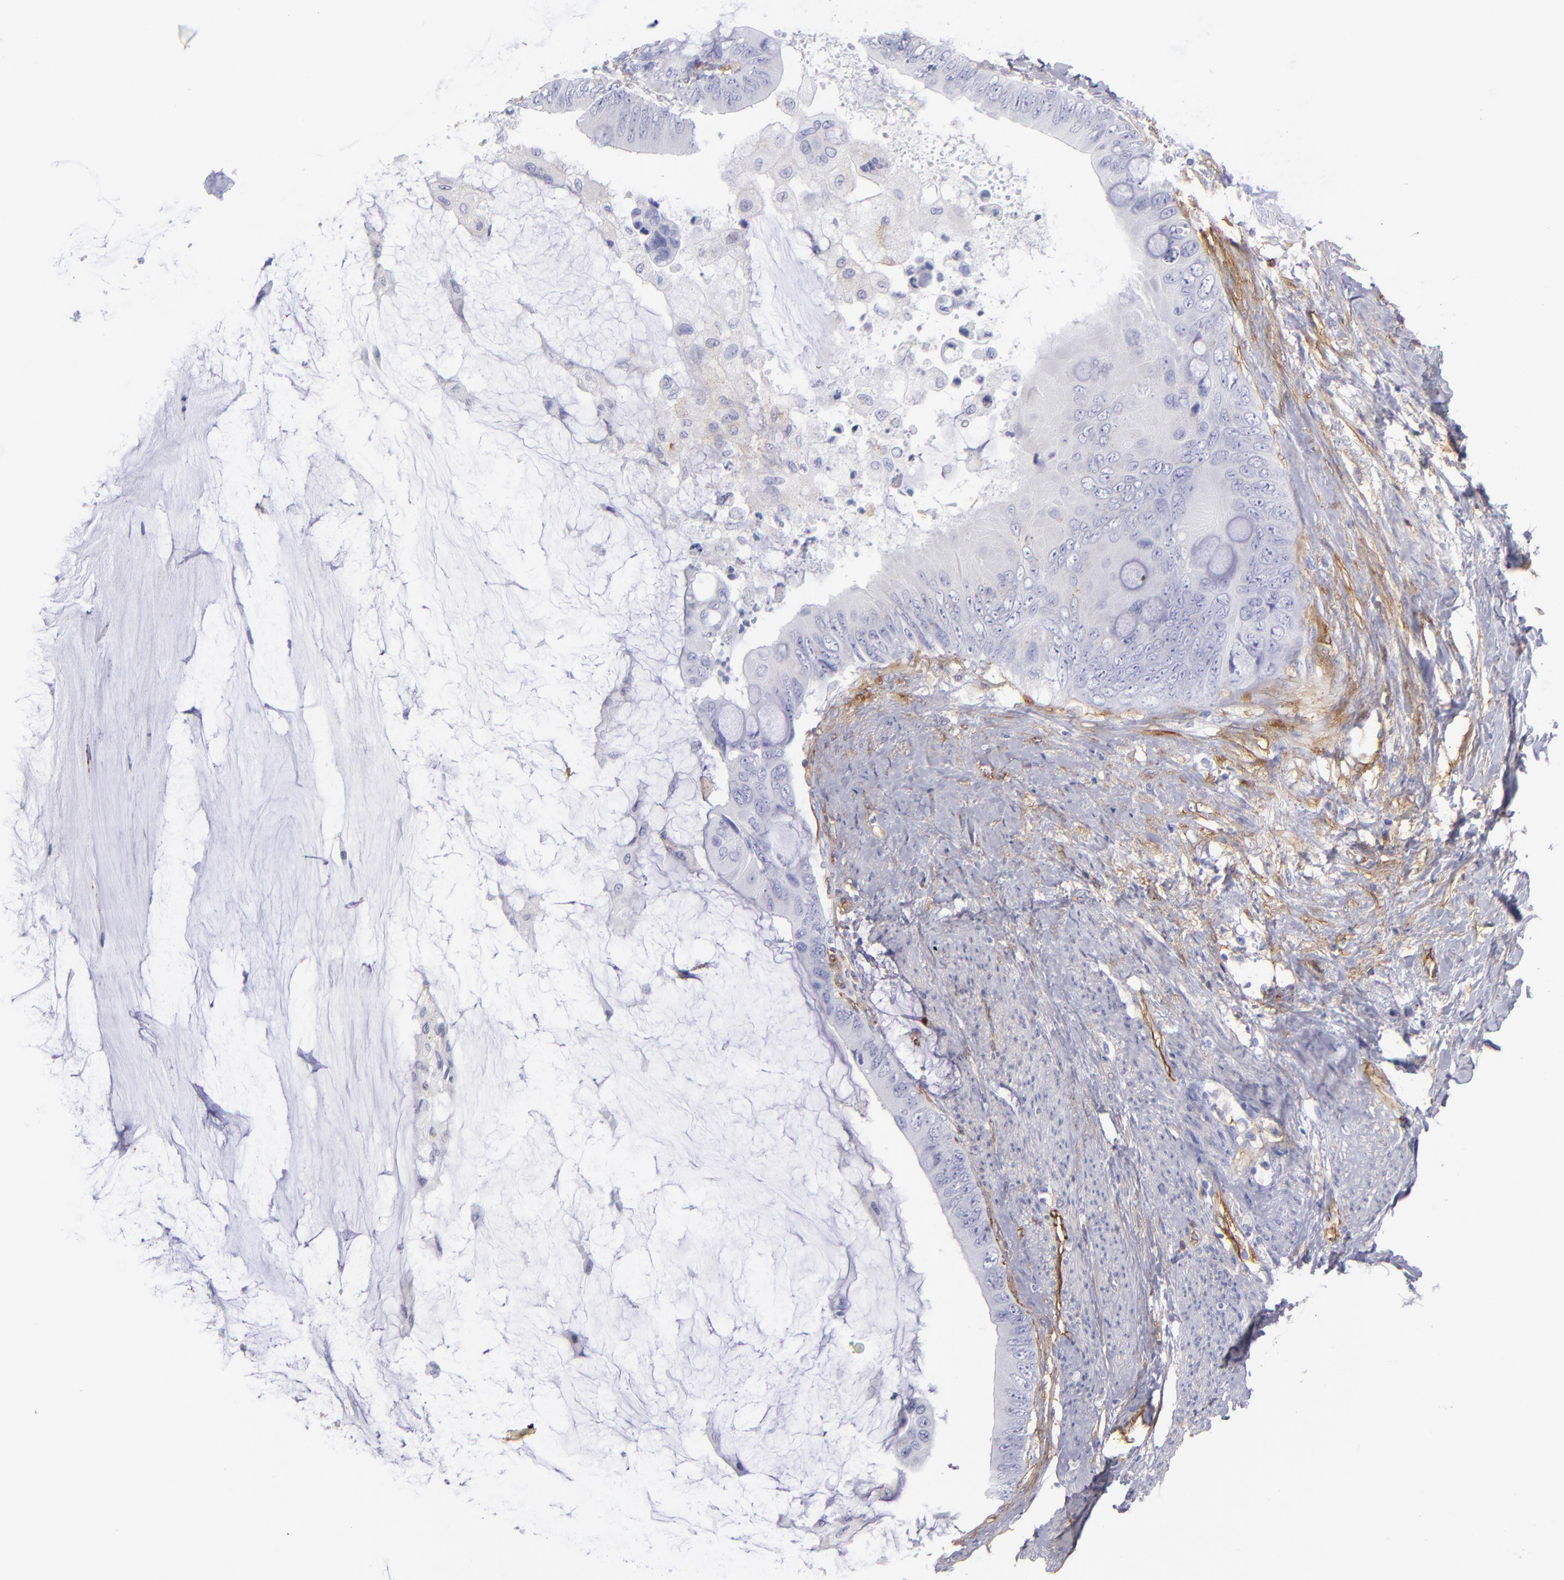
{"staining": {"intensity": "negative", "quantity": "none", "location": "none"}, "tissue": "colorectal cancer", "cell_type": "Tumor cells", "image_type": "cancer", "snomed": [{"axis": "morphology", "description": "Normal tissue, NOS"}, {"axis": "morphology", "description": "Adenocarcinoma, NOS"}, {"axis": "topography", "description": "Rectum"}, {"axis": "topography", "description": "Peripheral nerve tissue"}], "caption": "Tumor cells show no significant staining in colorectal cancer. (Brightfield microscopy of DAB immunohistochemistry (IHC) at high magnification).", "gene": "ENTPD1", "patient": {"sex": "female", "age": 77}}